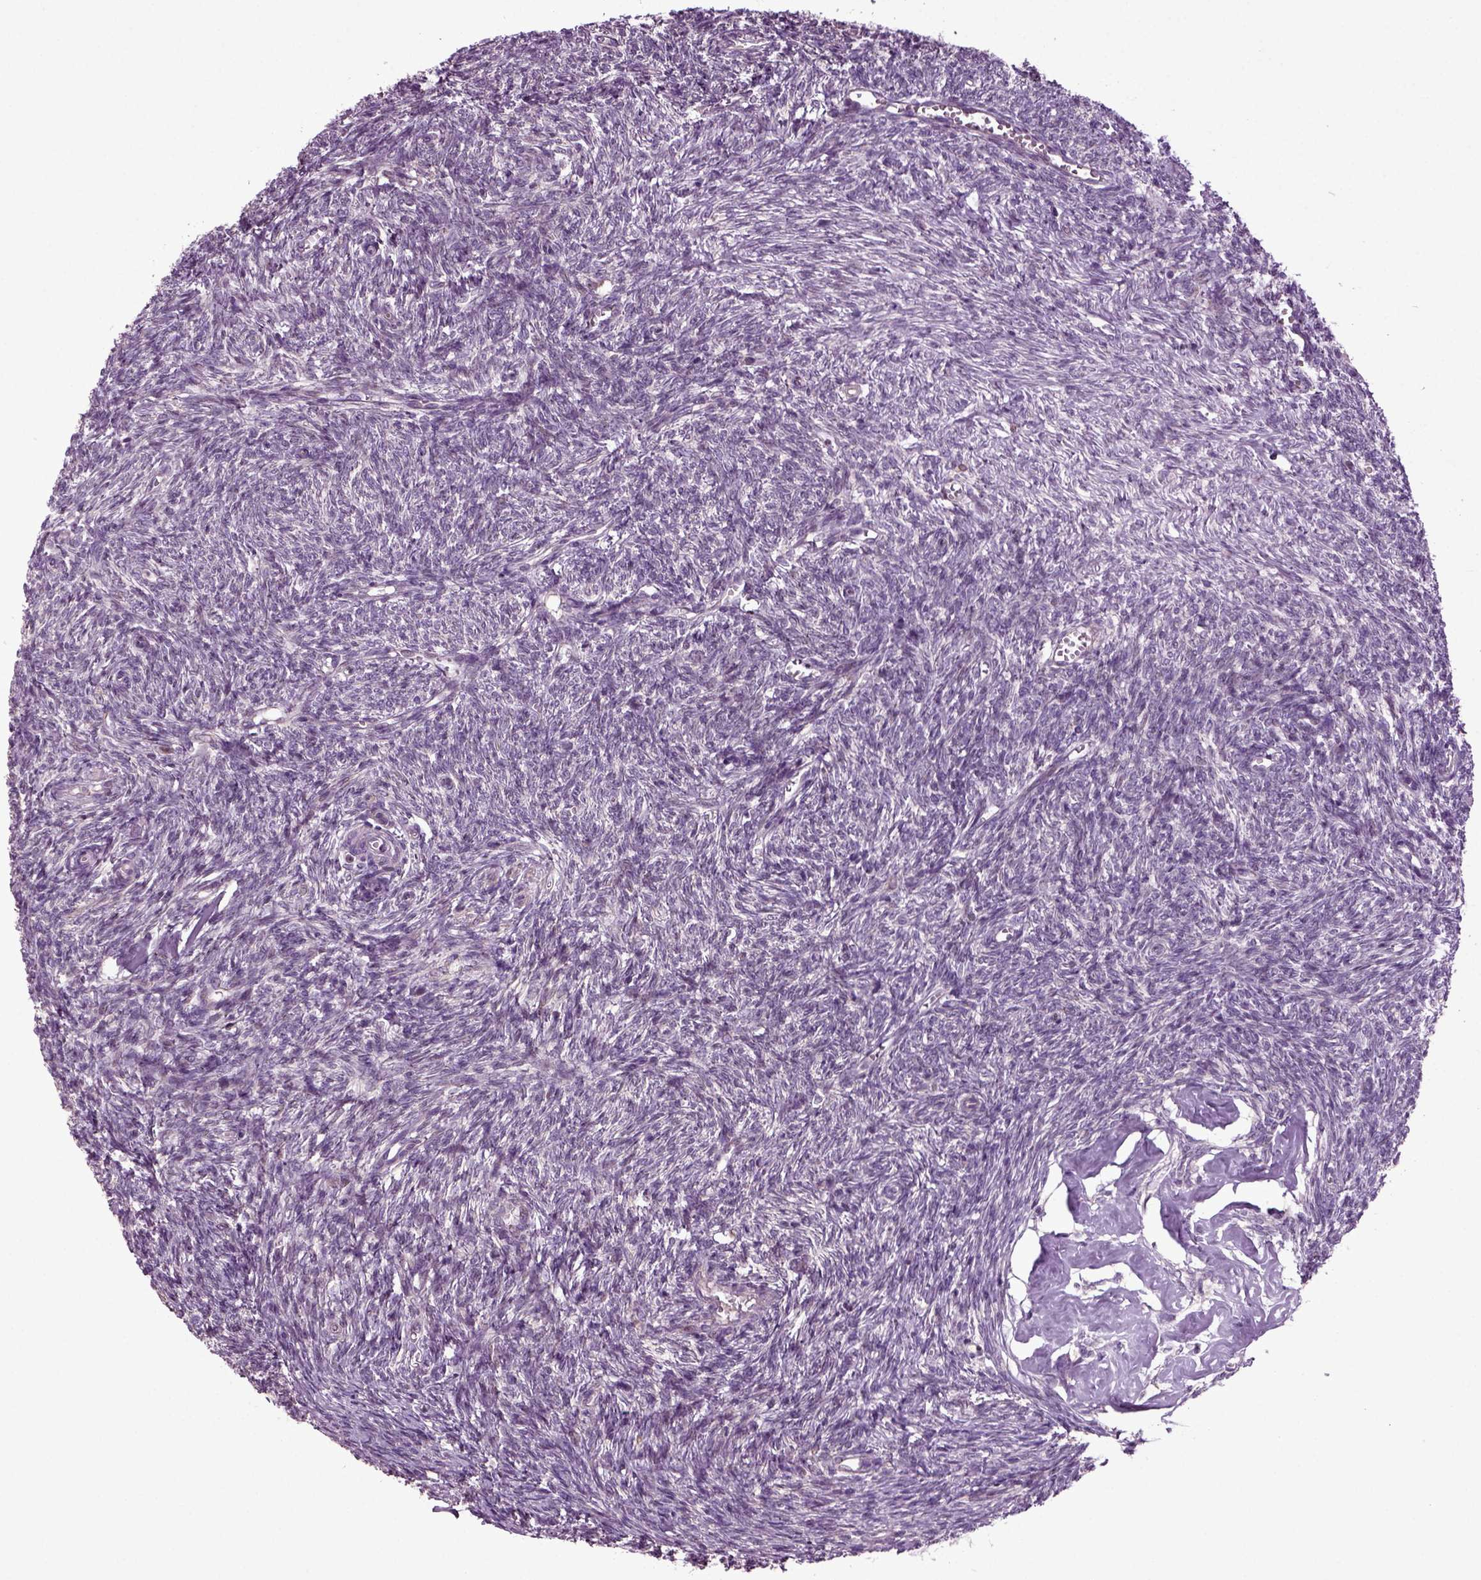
{"staining": {"intensity": "weak", "quantity": ">75%", "location": "cytoplasmic/membranous"}, "tissue": "ovary", "cell_type": "Follicle cells", "image_type": "normal", "snomed": [{"axis": "morphology", "description": "Normal tissue, NOS"}, {"axis": "topography", "description": "Ovary"}], "caption": "The micrograph demonstrates staining of normal ovary, revealing weak cytoplasmic/membranous protein expression (brown color) within follicle cells.", "gene": "HAGHL", "patient": {"sex": "female", "age": 43}}